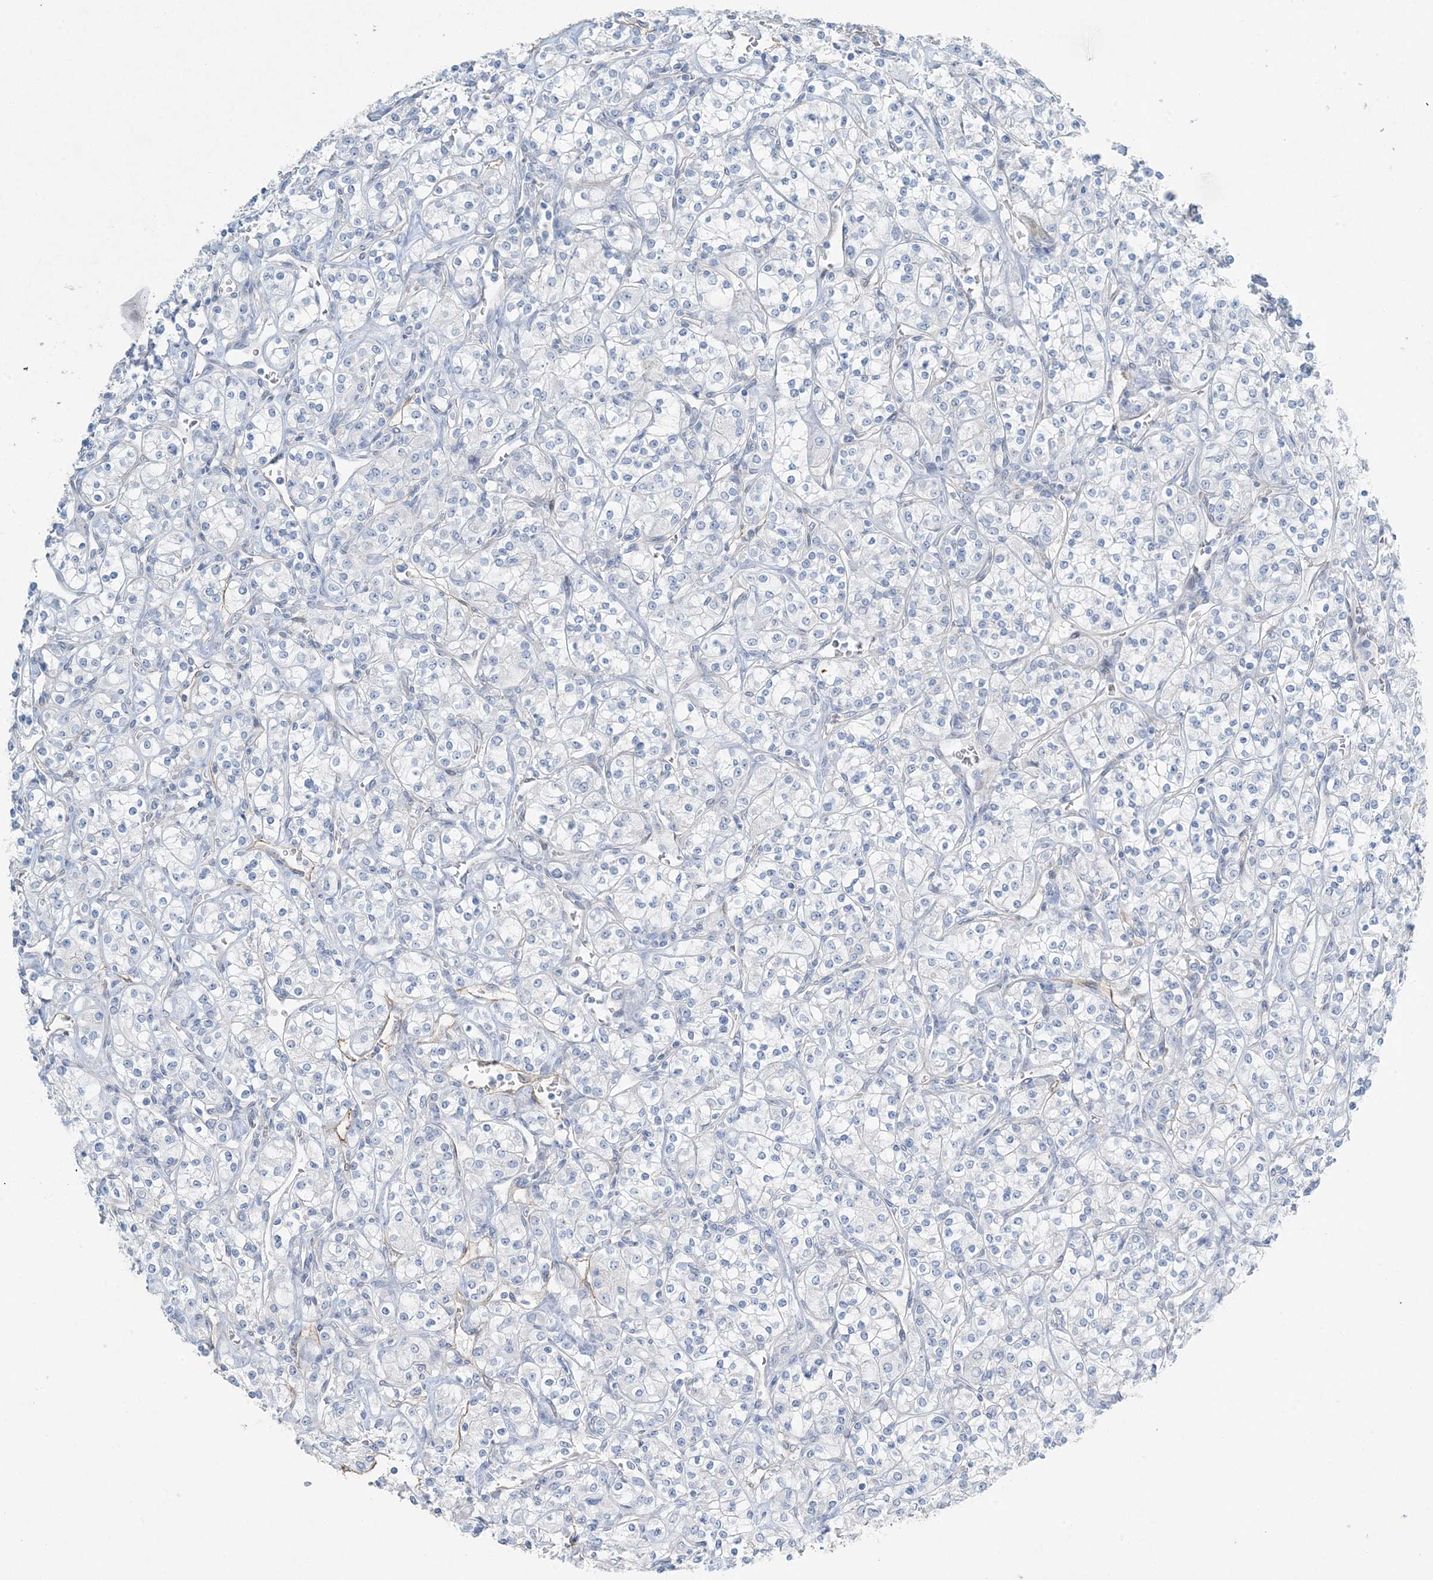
{"staining": {"intensity": "negative", "quantity": "none", "location": "none"}, "tissue": "renal cancer", "cell_type": "Tumor cells", "image_type": "cancer", "snomed": [{"axis": "morphology", "description": "Adenocarcinoma, NOS"}, {"axis": "topography", "description": "Kidney"}], "caption": "Immunohistochemistry micrograph of neoplastic tissue: human renal cancer (adenocarcinoma) stained with DAB reveals no significant protein positivity in tumor cells.", "gene": "PGM5", "patient": {"sex": "male", "age": 77}}